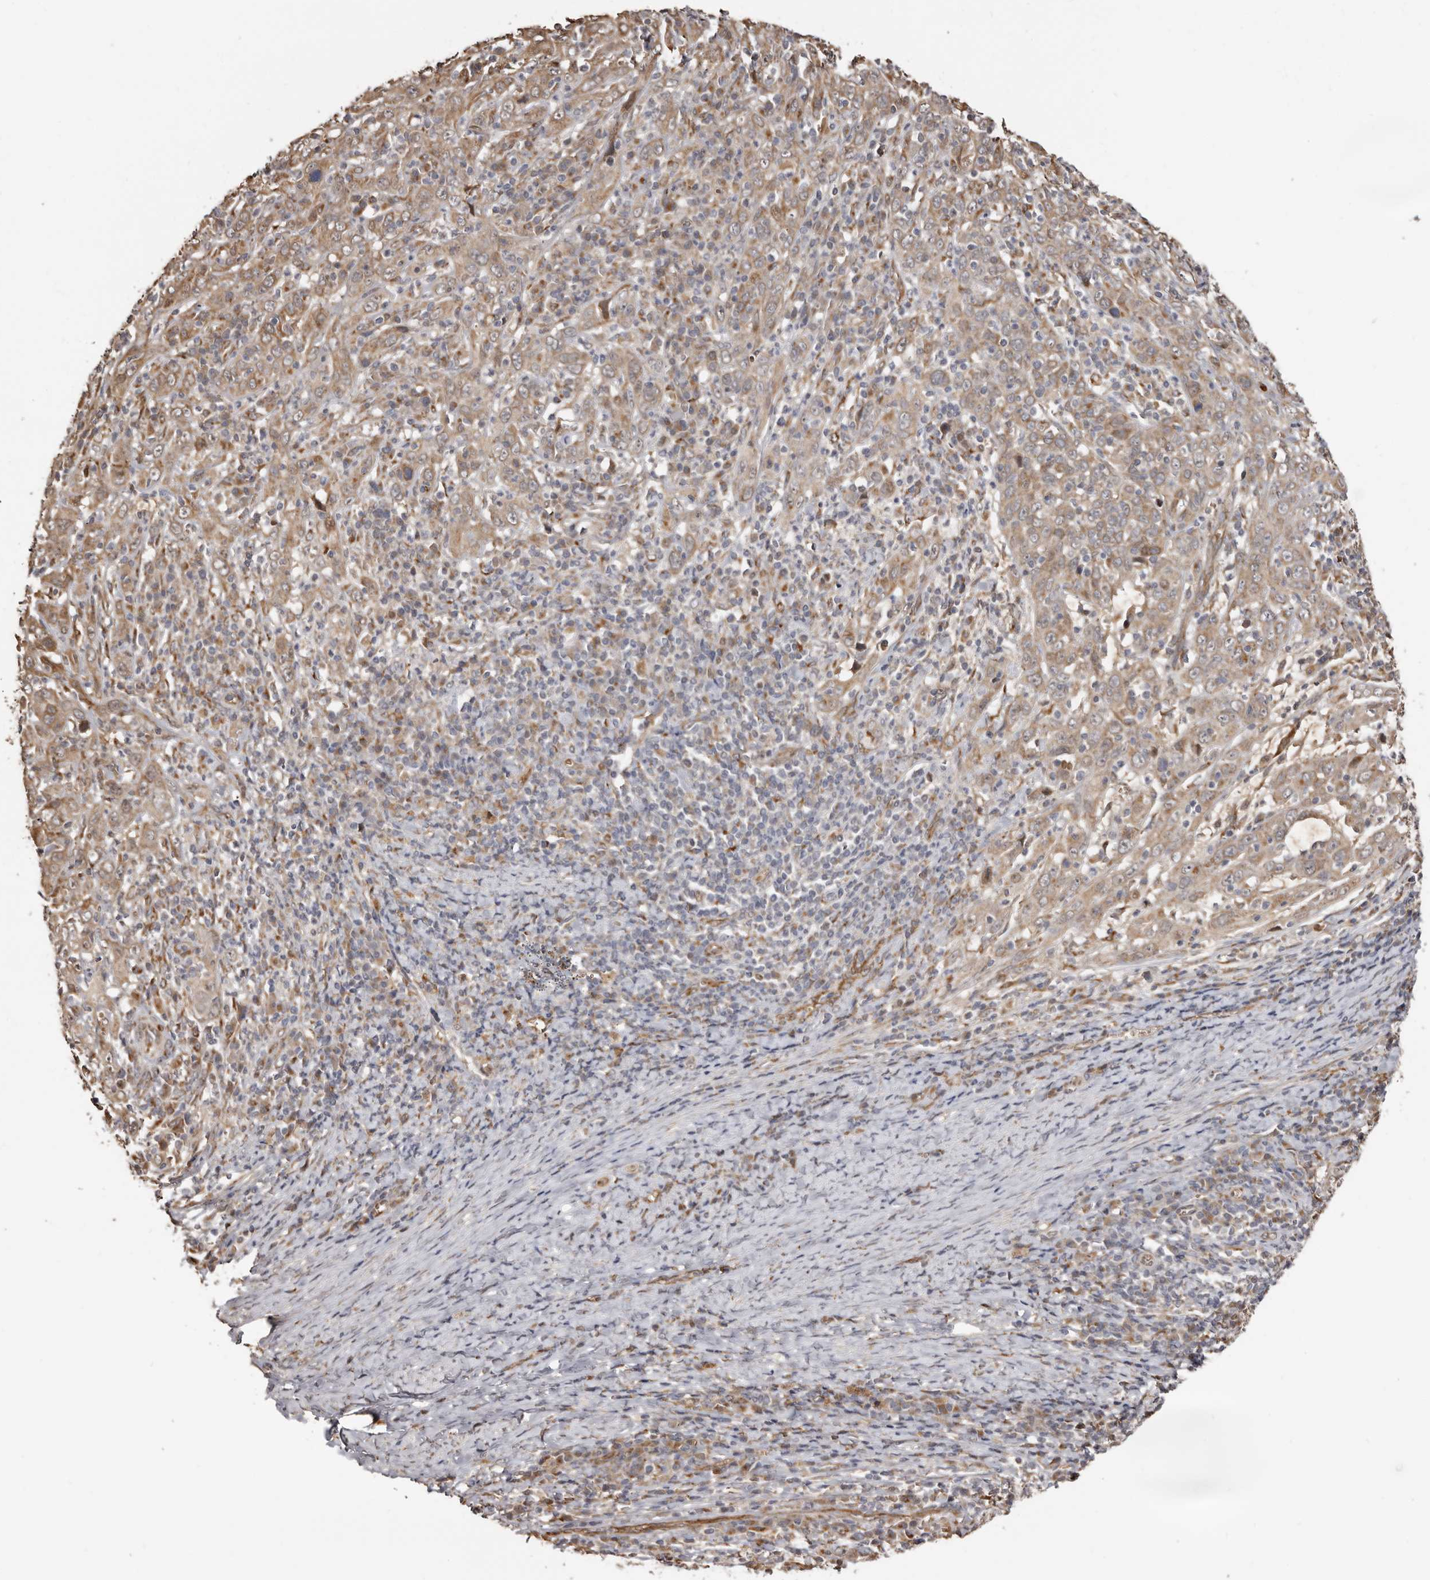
{"staining": {"intensity": "moderate", "quantity": ">75%", "location": "cytoplasmic/membranous"}, "tissue": "cervical cancer", "cell_type": "Tumor cells", "image_type": "cancer", "snomed": [{"axis": "morphology", "description": "Squamous cell carcinoma, NOS"}, {"axis": "topography", "description": "Cervix"}], "caption": "Protein expression analysis of human cervical squamous cell carcinoma reveals moderate cytoplasmic/membranous staining in approximately >75% of tumor cells.", "gene": "ENTREP1", "patient": {"sex": "female", "age": 46}}